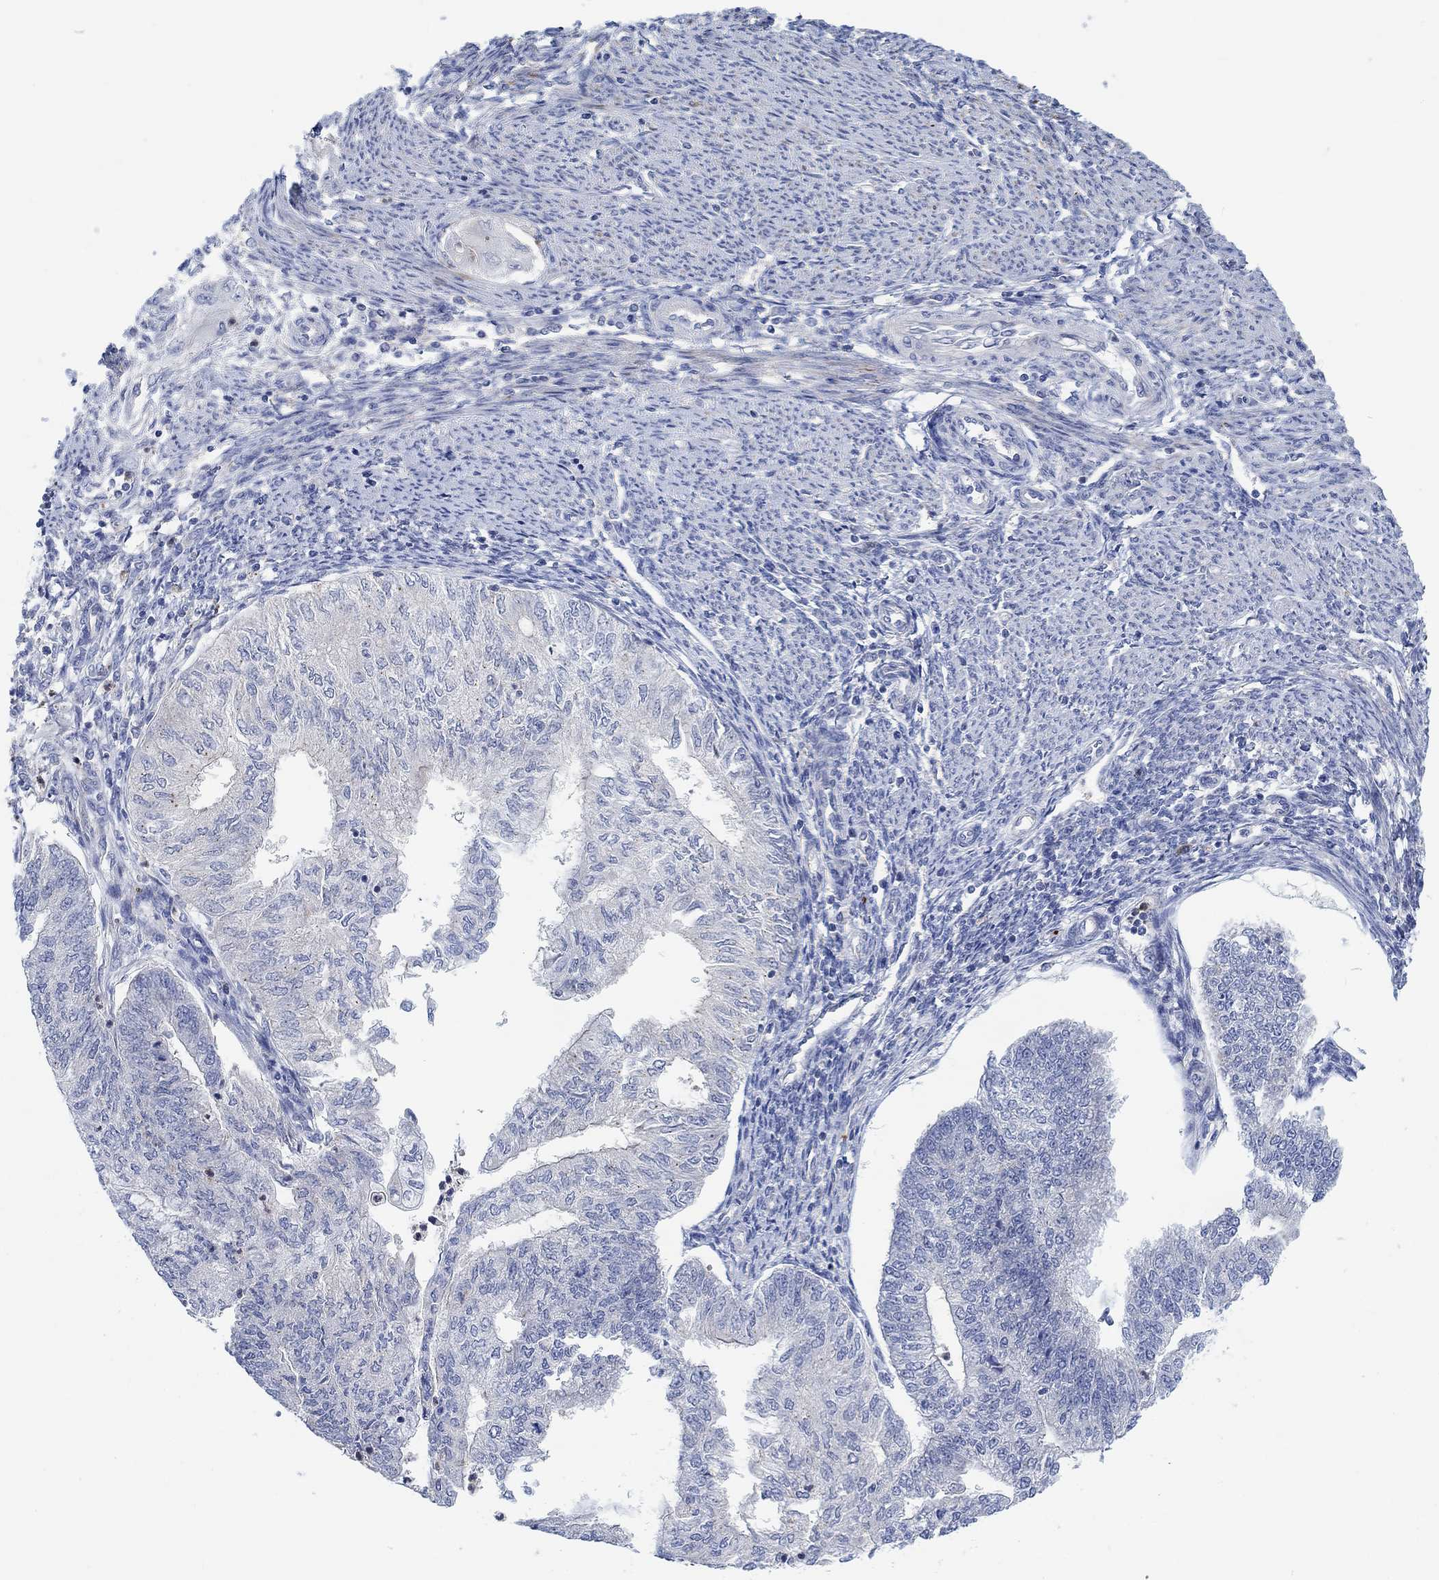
{"staining": {"intensity": "negative", "quantity": "none", "location": "none"}, "tissue": "endometrial cancer", "cell_type": "Tumor cells", "image_type": "cancer", "snomed": [{"axis": "morphology", "description": "Adenocarcinoma, NOS"}, {"axis": "topography", "description": "Endometrium"}], "caption": "The image shows no significant expression in tumor cells of endometrial cancer (adenocarcinoma). (DAB immunohistochemistry (IHC), high magnification).", "gene": "PMFBP1", "patient": {"sex": "female", "age": 59}}